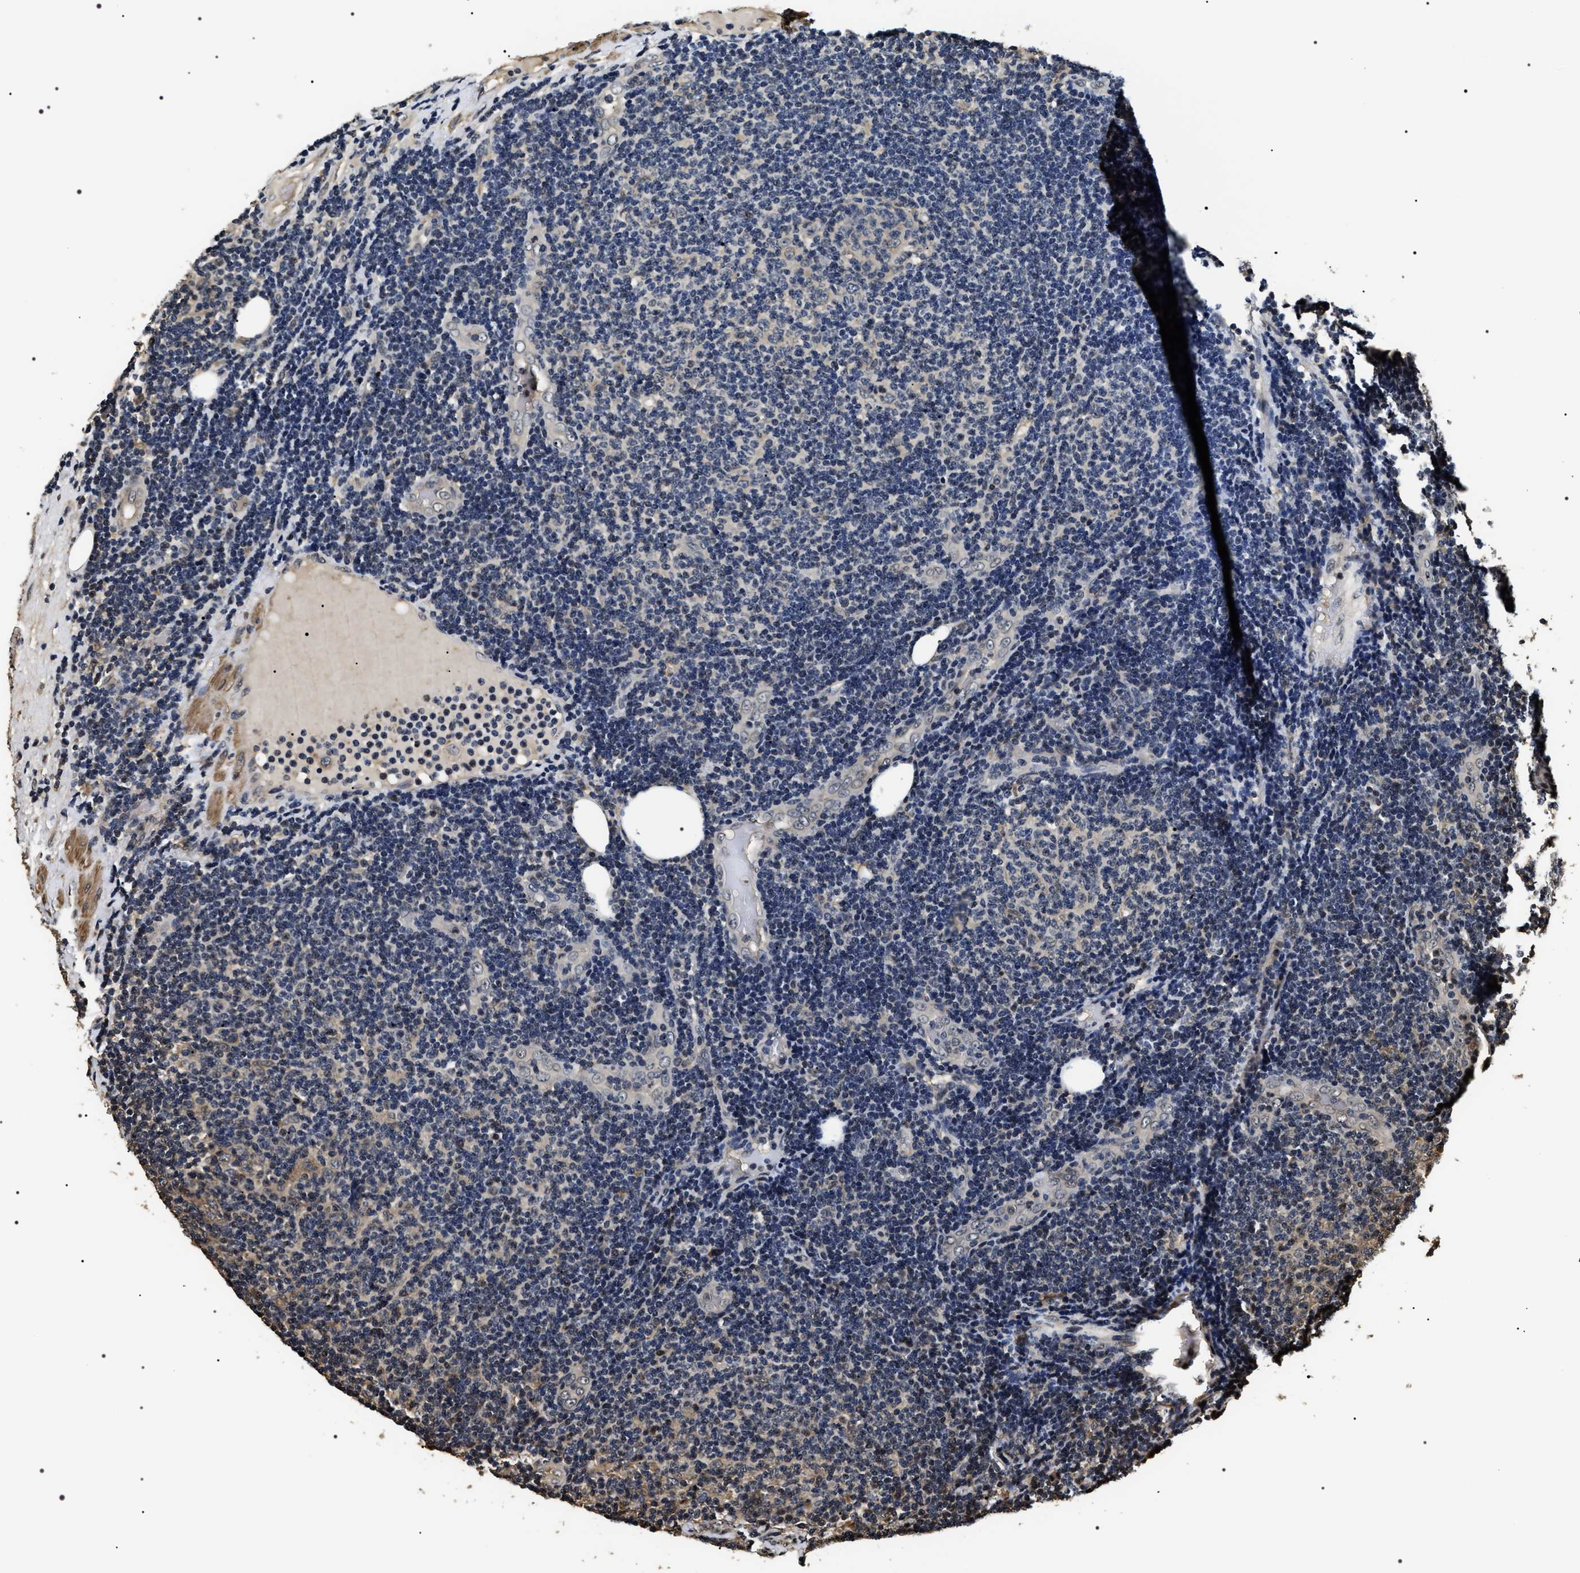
{"staining": {"intensity": "negative", "quantity": "none", "location": "none"}, "tissue": "lymphoma", "cell_type": "Tumor cells", "image_type": "cancer", "snomed": [{"axis": "morphology", "description": "Malignant lymphoma, non-Hodgkin's type, Low grade"}, {"axis": "topography", "description": "Lymph node"}], "caption": "The immunohistochemistry (IHC) photomicrograph has no significant expression in tumor cells of malignant lymphoma, non-Hodgkin's type (low-grade) tissue. (Brightfield microscopy of DAB IHC at high magnification).", "gene": "ARHGAP22", "patient": {"sex": "male", "age": 83}}